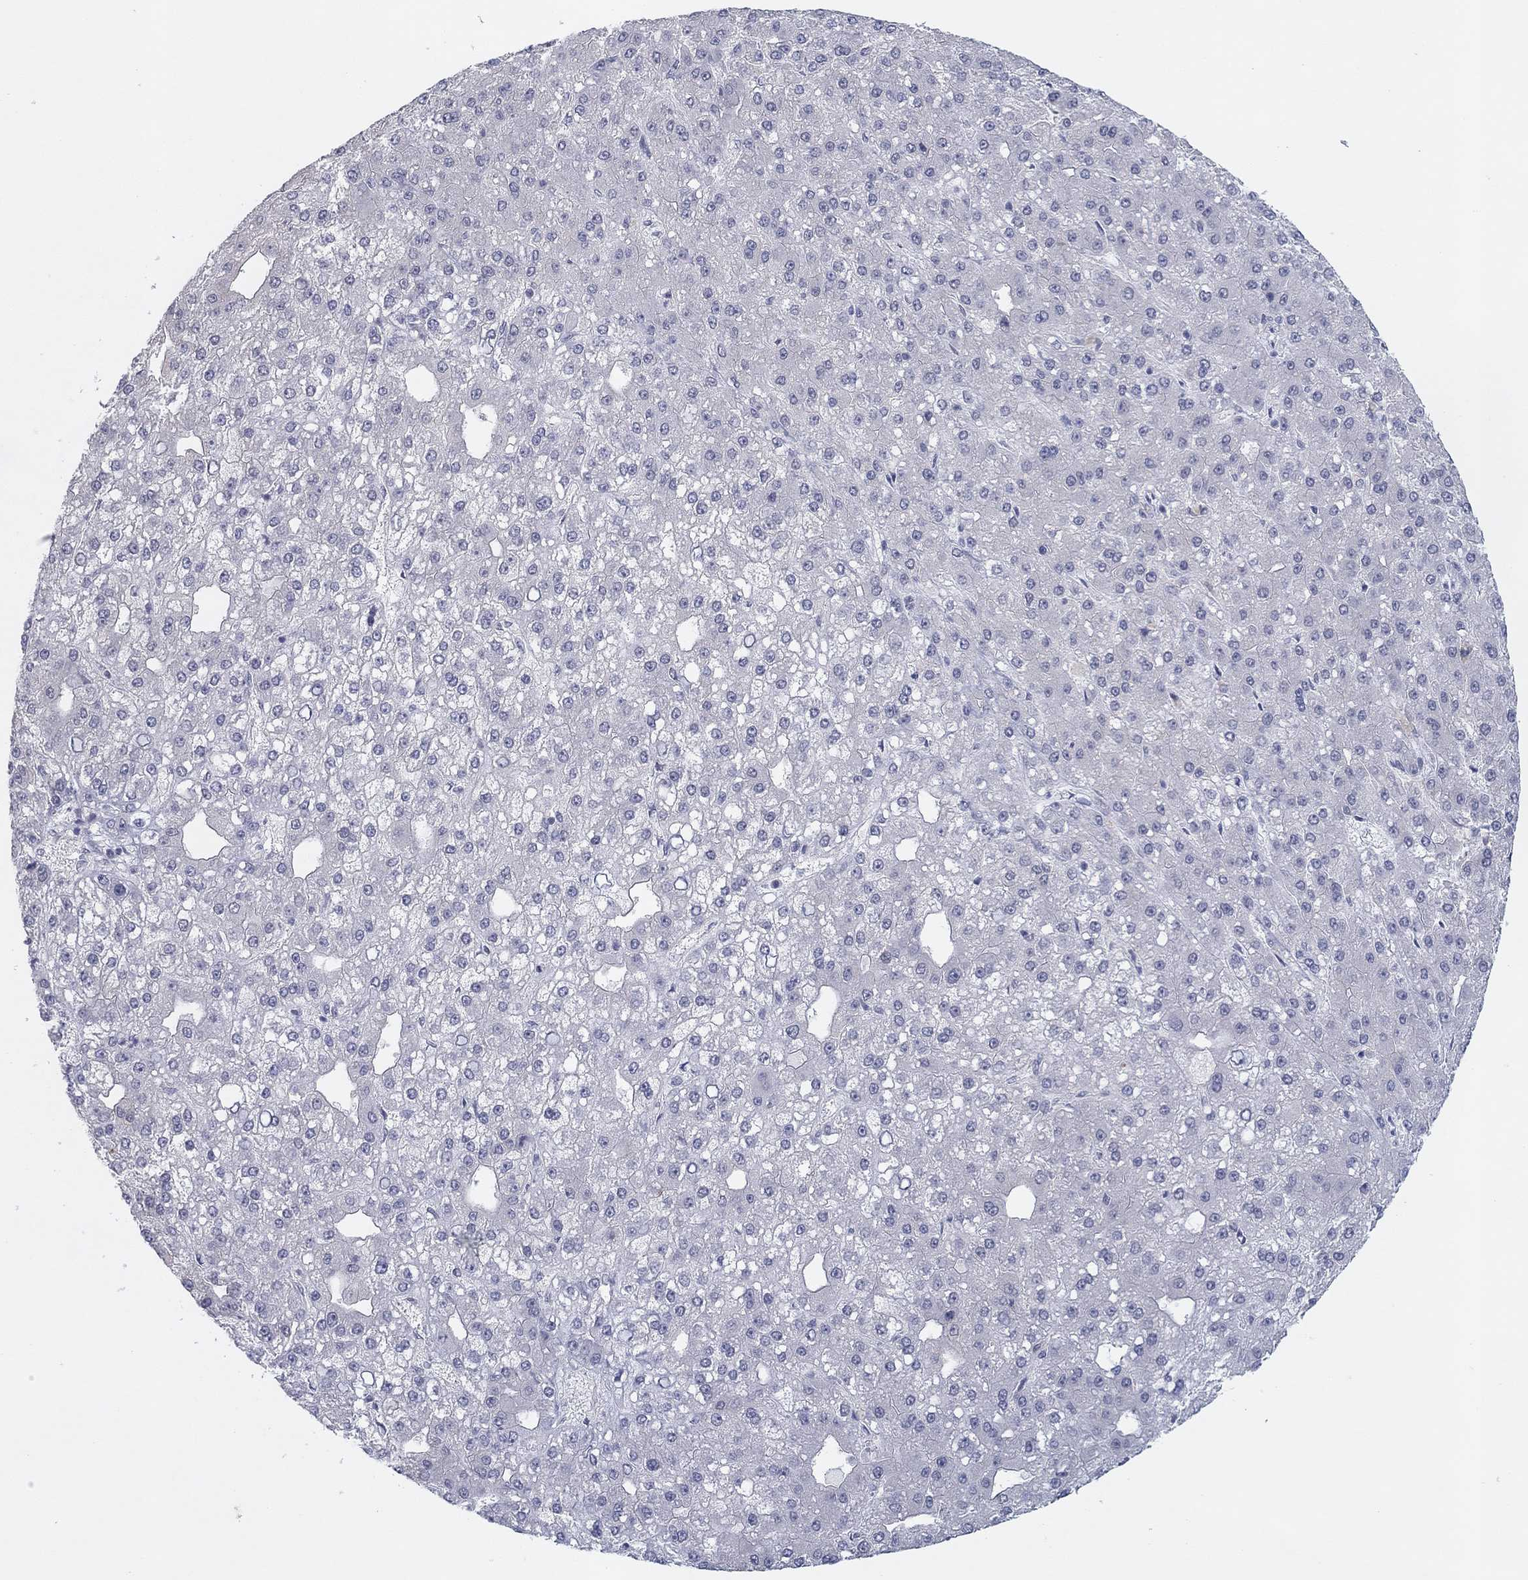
{"staining": {"intensity": "negative", "quantity": "none", "location": "none"}, "tissue": "liver cancer", "cell_type": "Tumor cells", "image_type": "cancer", "snomed": [{"axis": "morphology", "description": "Carcinoma, Hepatocellular, NOS"}, {"axis": "topography", "description": "Liver"}], "caption": "IHC photomicrograph of human liver cancer stained for a protein (brown), which demonstrates no expression in tumor cells. (DAB immunohistochemistry with hematoxylin counter stain).", "gene": "SLC22A2", "patient": {"sex": "male", "age": 67}}